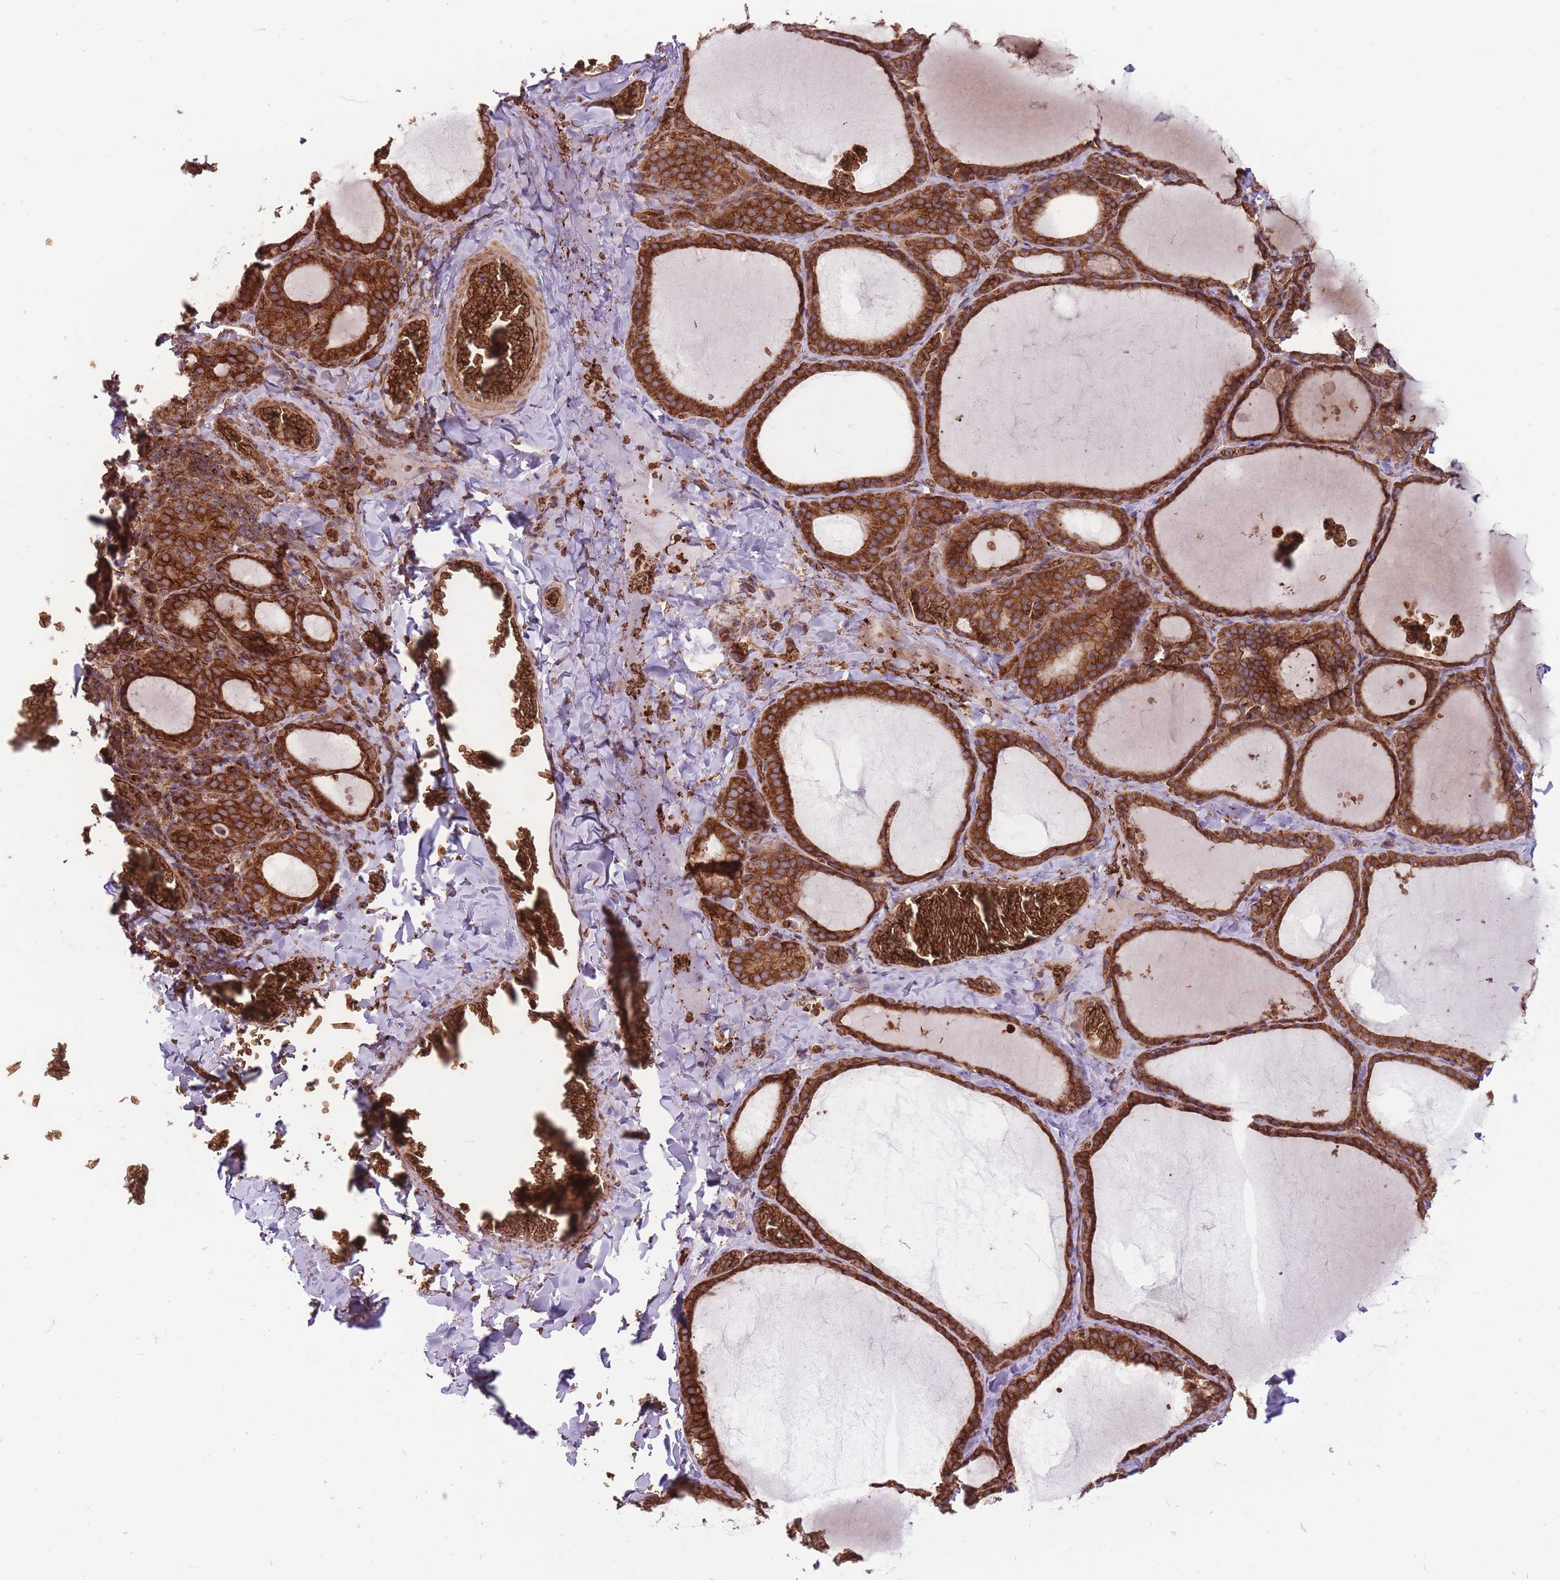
{"staining": {"intensity": "strong", "quantity": ">75%", "location": "cytoplasmic/membranous"}, "tissue": "thyroid gland", "cell_type": "Glandular cells", "image_type": "normal", "snomed": [{"axis": "morphology", "description": "Normal tissue, NOS"}, {"axis": "topography", "description": "Thyroid gland"}], "caption": "Glandular cells display strong cytoplasmic/membranous positivity in approximately >75% of cells in normal thyroid gland. (IHC, brightfield microscopy, high magnification).", "gene": "ANKRD10", "patient": {"sex": "female", "age": 39}}